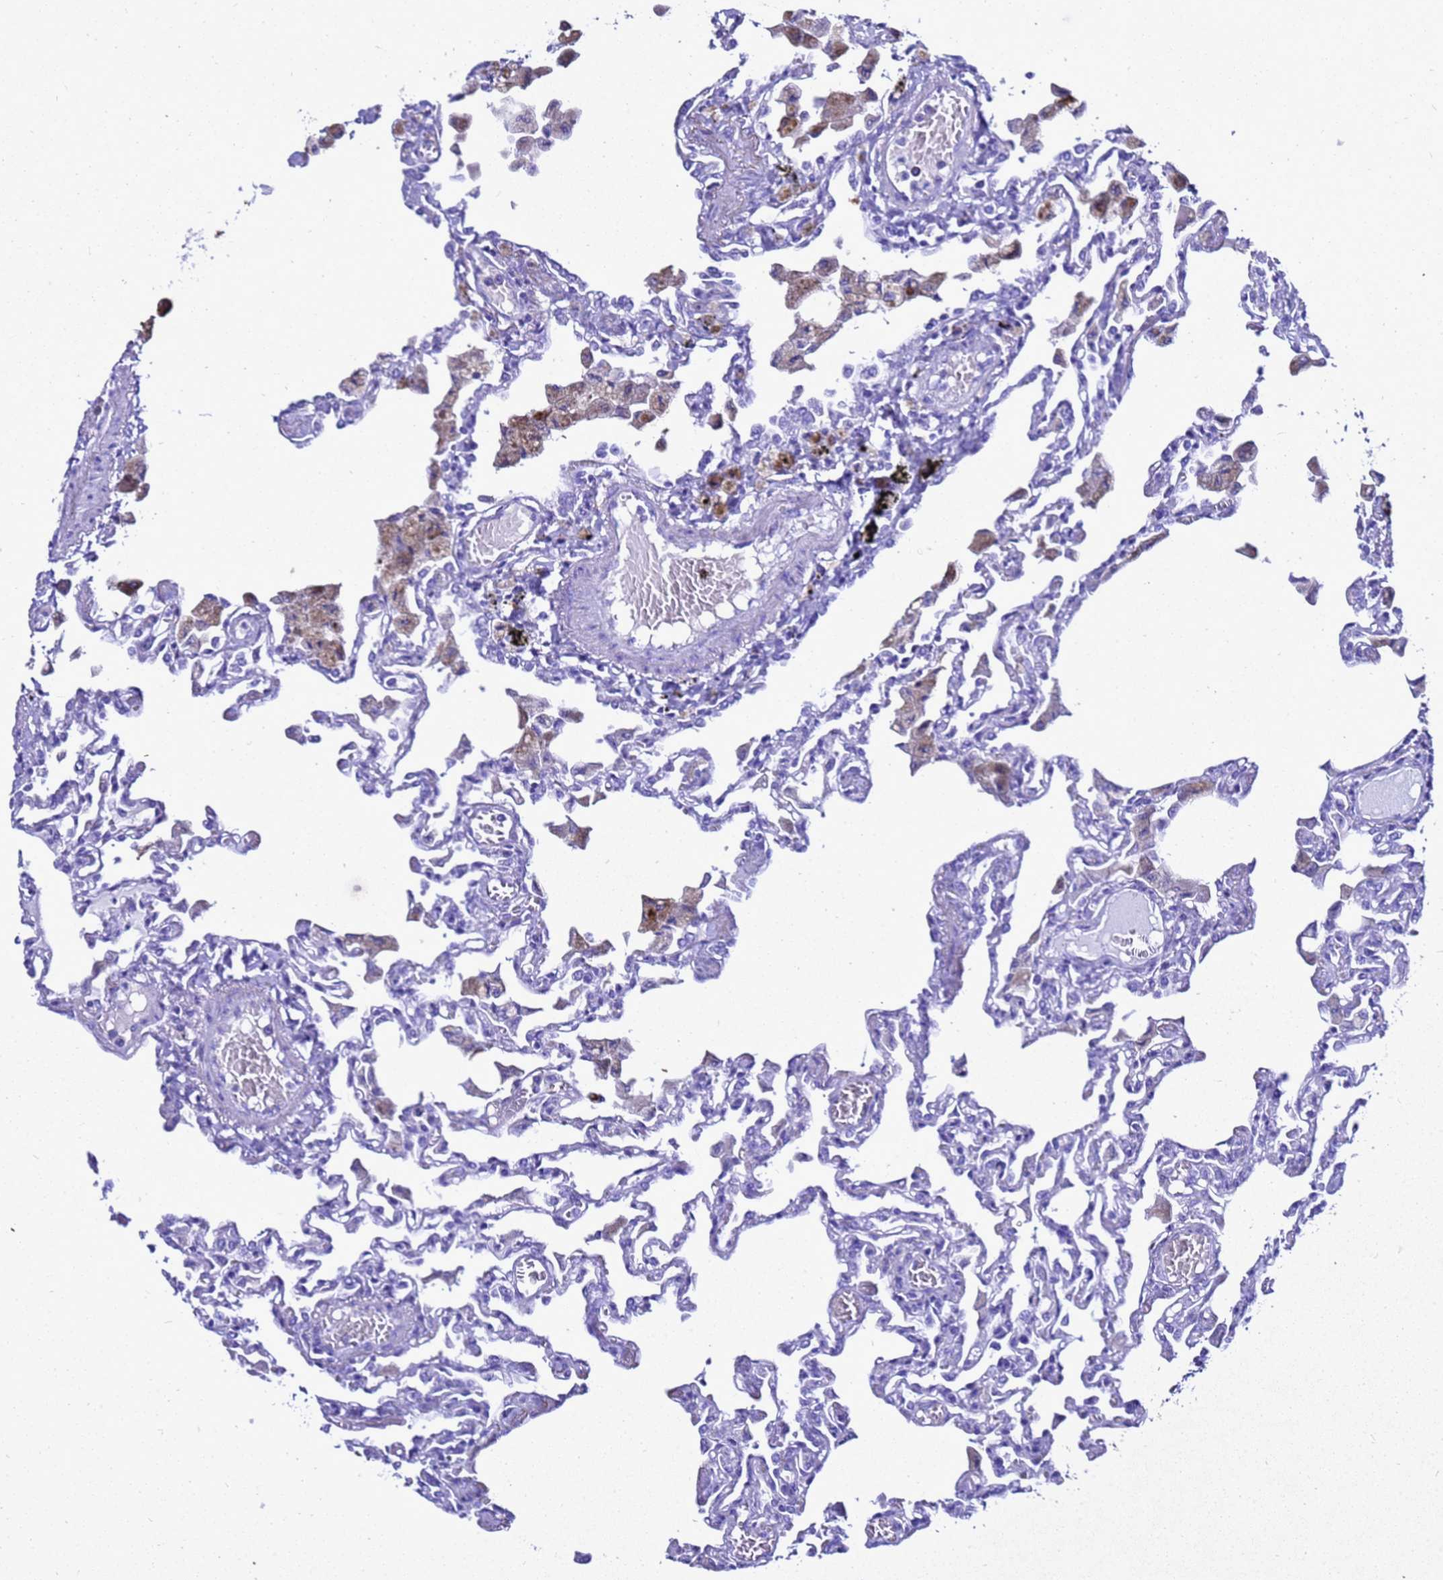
{"staining": {"intensity": "negative", "quantity": "none", "location": "none"}, "tissue": "lung", "cell_type": "Alveolar cells", "image_type": "normal", "snomed": [{"axis": "morphology", "description": "Normal tissue, NOS"}, {"axis": "topography", "description": "Bronchus"}, {"axis": "topography", "description": "Lung"}], "caption": "A high-resolution image shows immunohistochemistry (IHC) staining of unremarkable lung, which exhibits no significant positivity in alveolar cells. (Stains: DAB (3,3'-diaminobenzidine) IHC with hematoxylin counter stain, Microscopy: brightfield microscopy at high magnification).", "gene": "LIPF", "patient": {"sex": "female", "age": 49}}